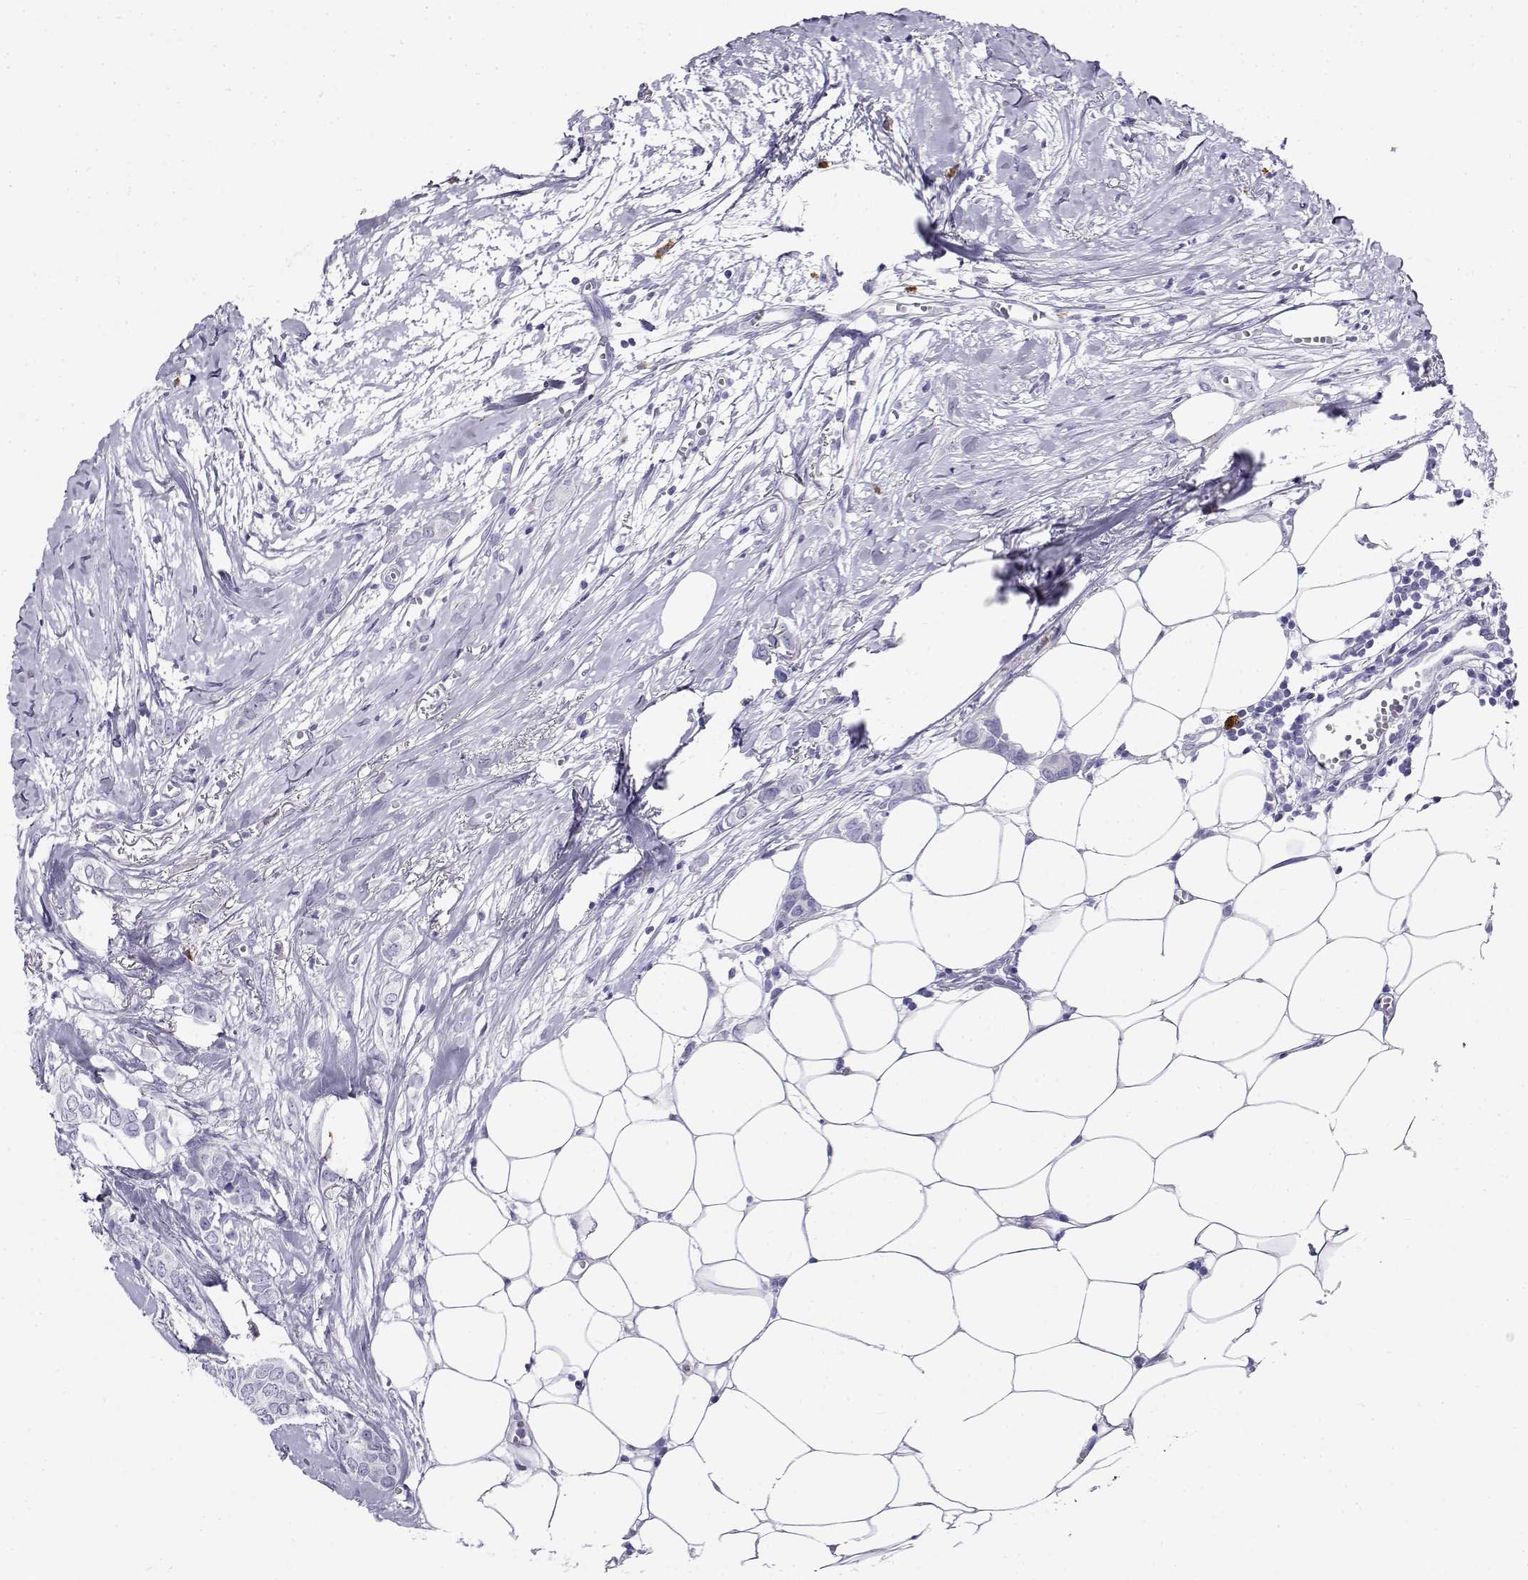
{"staining": {"intensity": "negative", "quantity": "none", "location": "none"}, "tissue": "breast cancer", "cell_type": "Tumor cells", "image_type": "cancer", "snomed": [{"axis": "morphology", "description": "Duct carcinoma"}, {"axis": "topography", "description": "Breast"}], "caption": "IHC image of human invasive ductal carcinoma (breast) stained for a protein (brown), which reveals no expression in tumor cells.", "gene": "CABS1", "patient": {"sex": "female", "age": 85}}